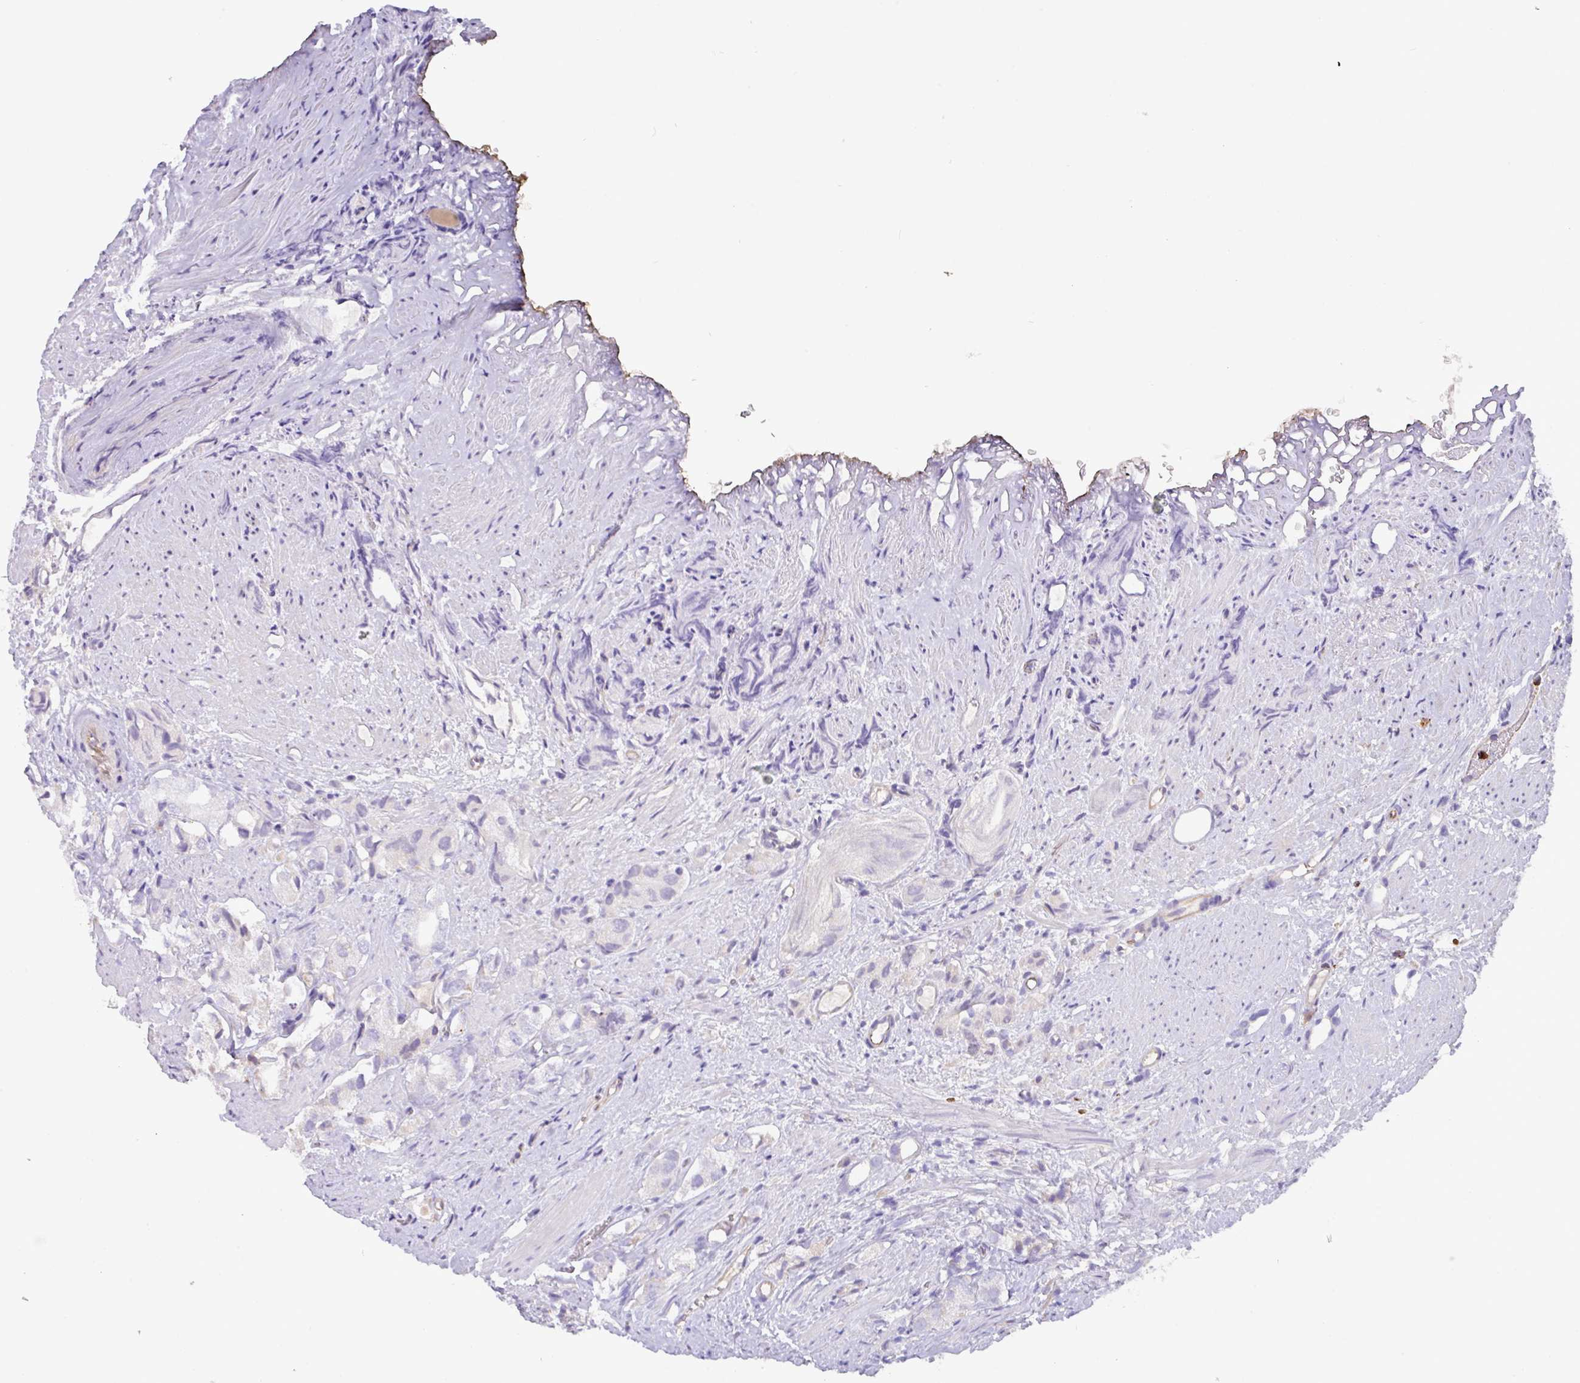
{"staining": {"intensity": "negative", "quantity": "none", "location": "none"}, "tissue": "prostate cancer", "cell_type": "Tumor cells", "image_type": "cancer", "snomed": [{"axis": "morphology", "description": "Adenocarcinoma, High grade"}, {"axis": "topography", "description": "Prostate"}], "caption": "This is an immunohistochemistry (IHC) photomicrograph of prostate cancer. There is no expression in tumor cells.", "gene": "MRM2", "patient": {"sex": "male", "age": 82}}